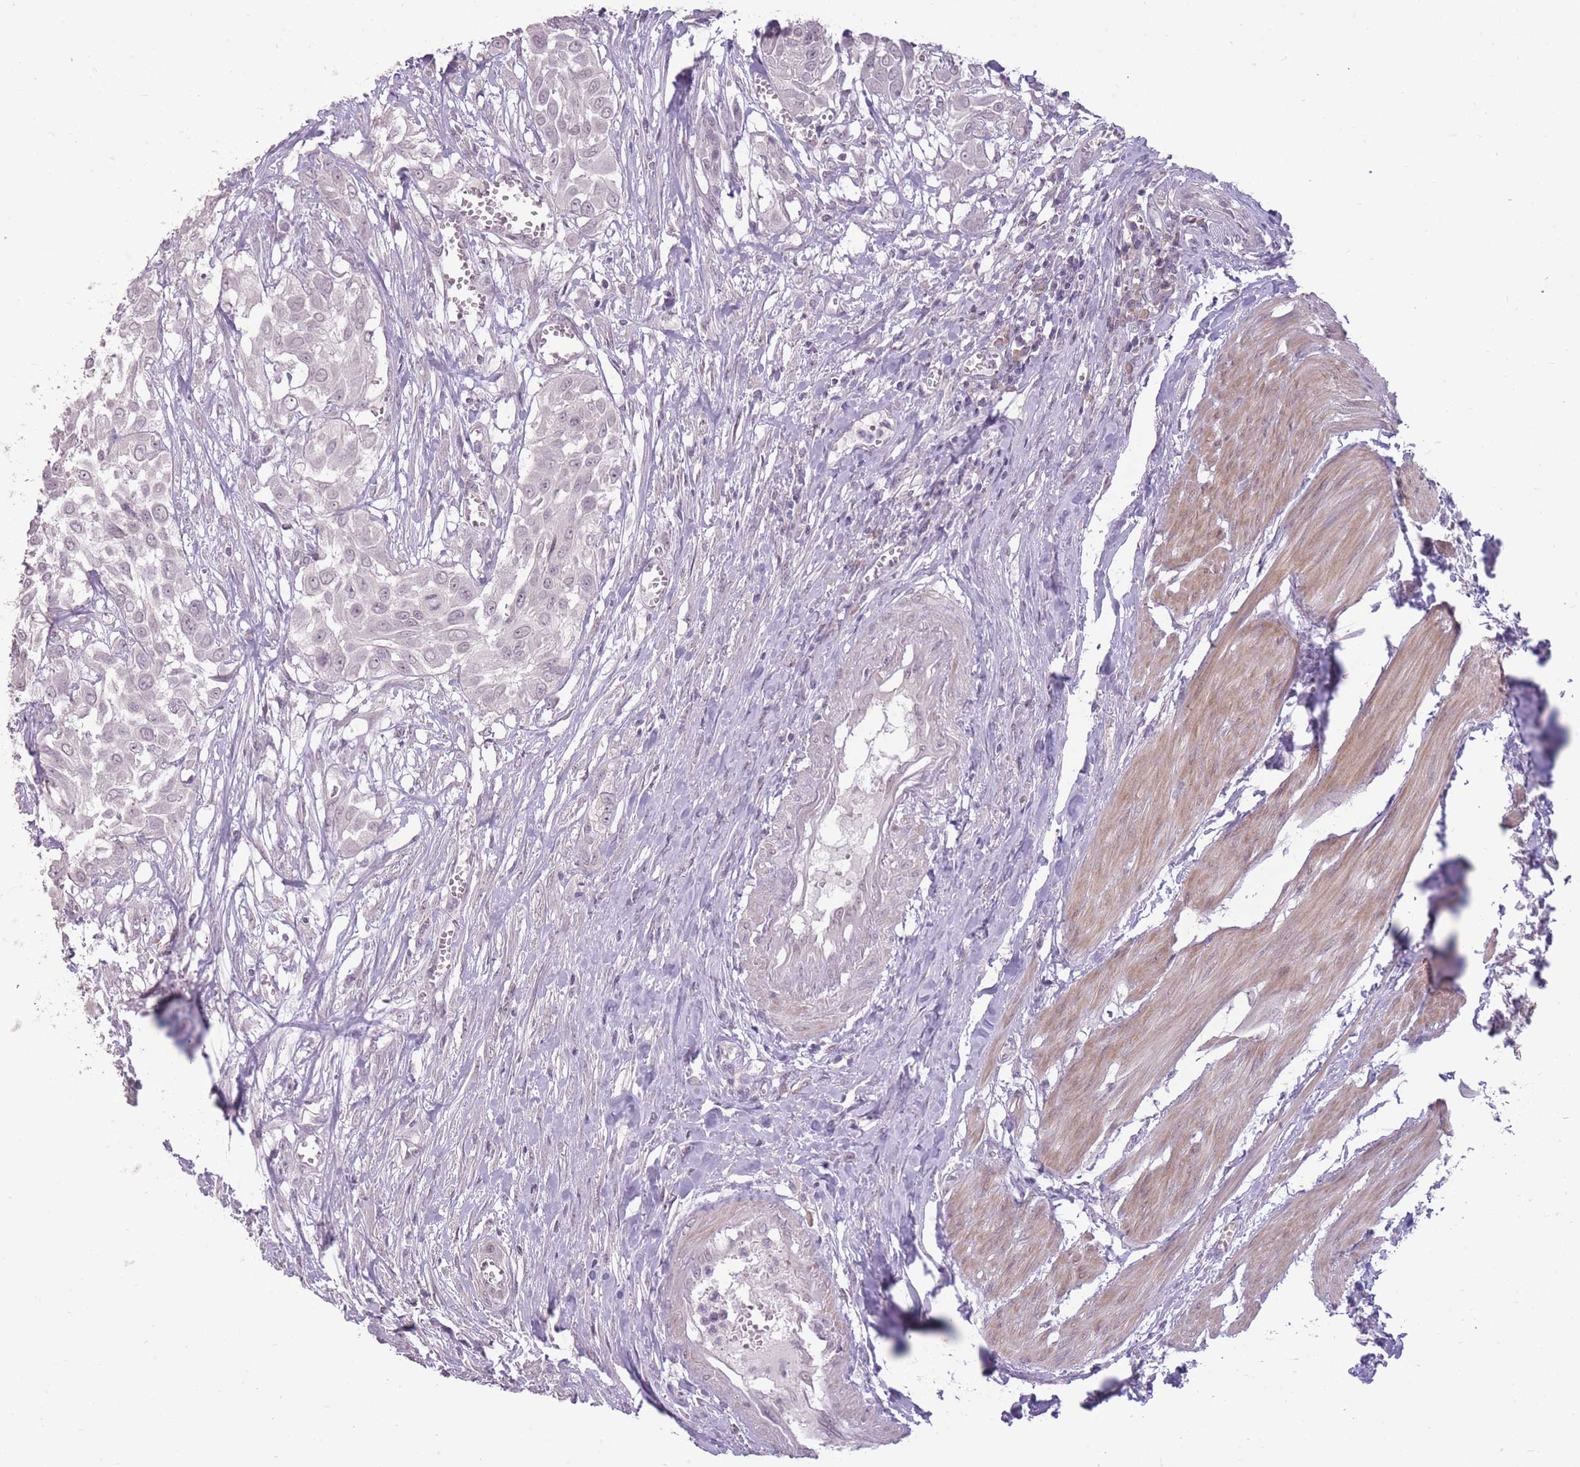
{"staining": {"intensity": "negative", "quantity": "none", "location": "none"}, "tissue": "urothelial cancer", "cell_type": "Tumor cells", "image_type": "cancer", "snomed": [{"axis": "morphology", "description": "Urothelial carcinoma, High grade"}, {"axis": "topography", "description": "Urinary bladder"}], "caption": "High power microscopy histopathology image of an immunohistochemistry (IHC) histopathology image of urothelial cancer, revealing no significant expression in tumor cells.", "gene": "ZBTB24", "patient": {"sex": "male", "age": 57}}